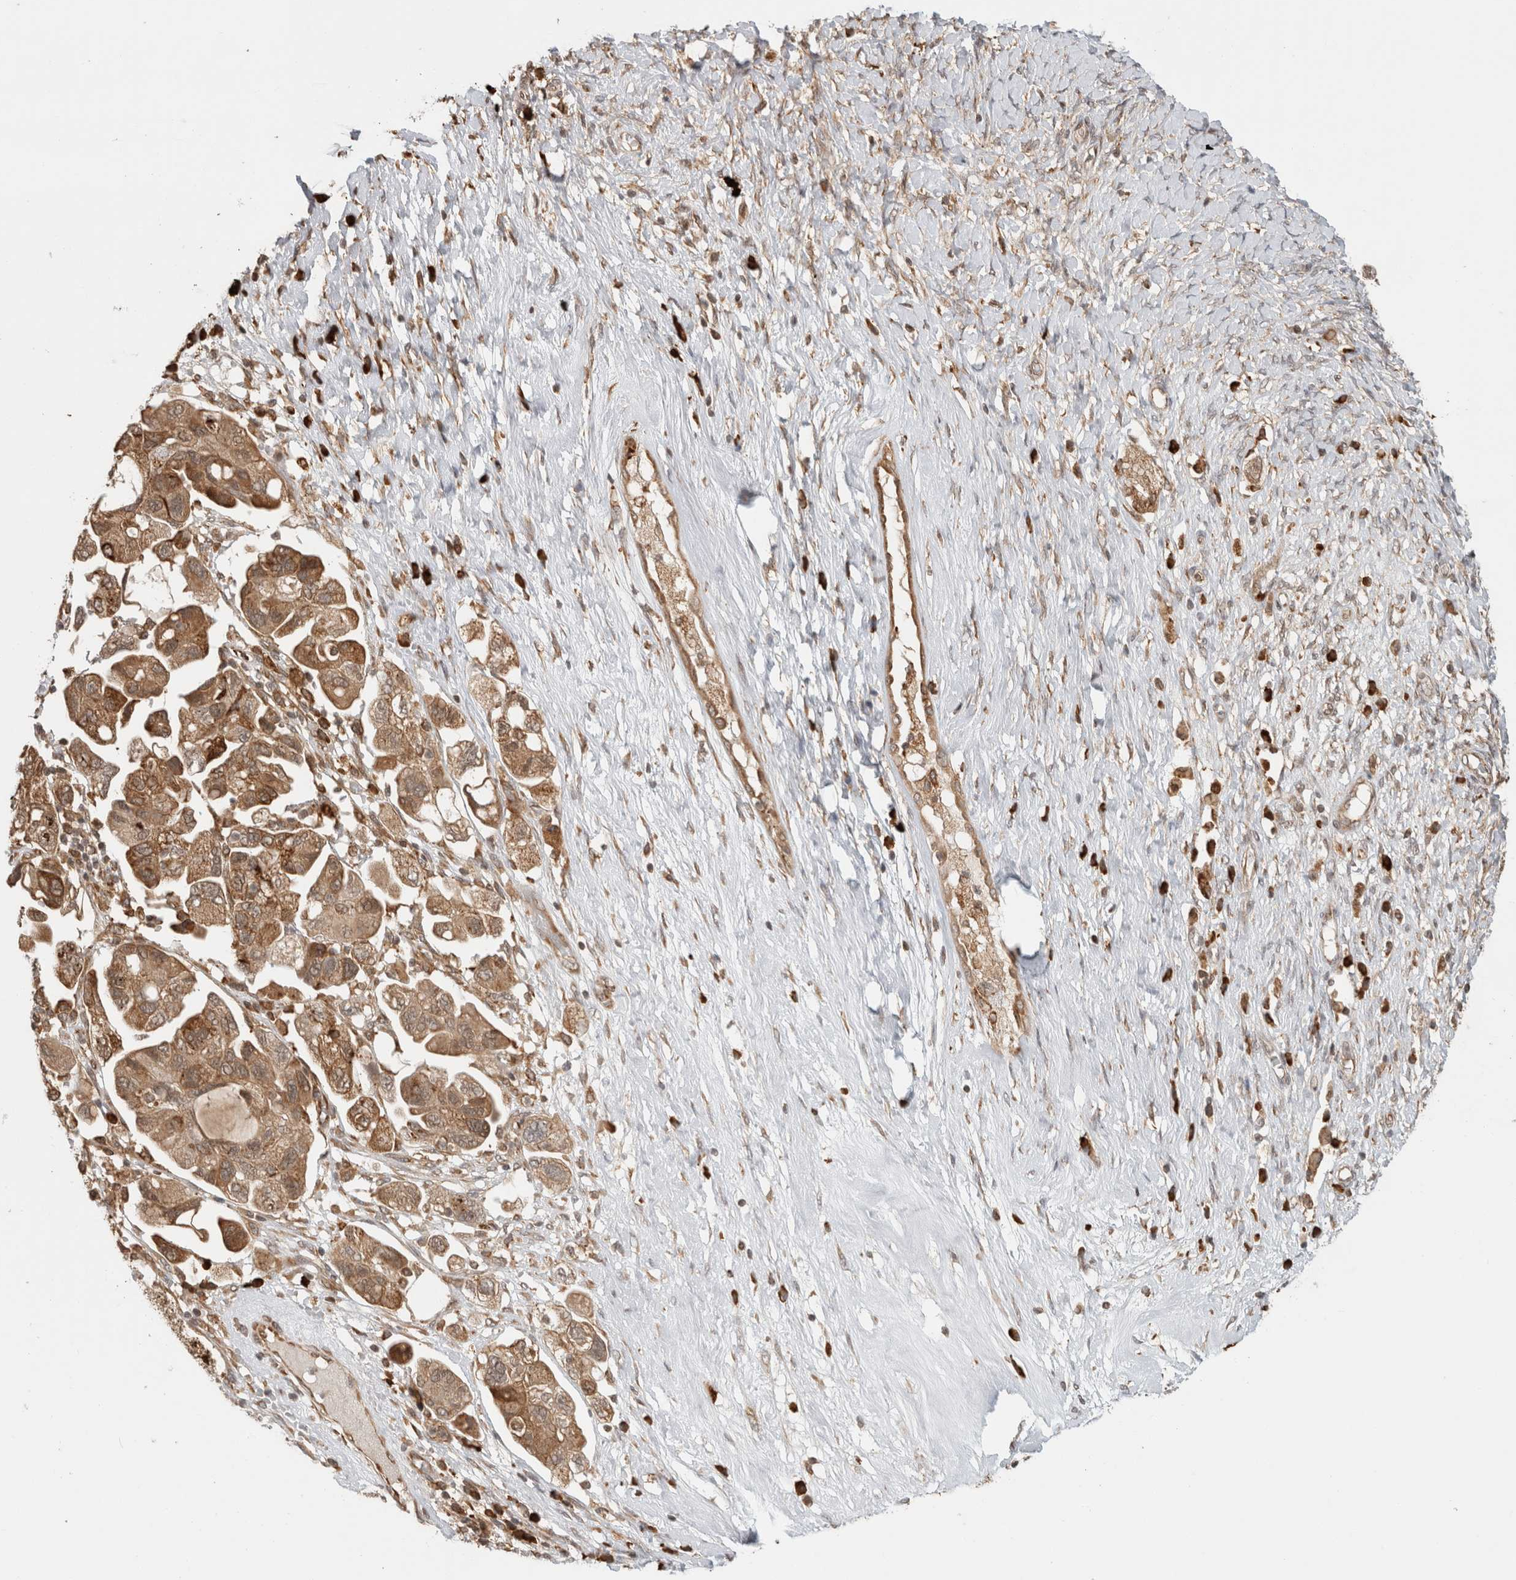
{"staining": {"intensity": "moderate", "quantity": ">75%", "location": "cytoplasmic/membranous"}, "tissue": "ovarian cancer", "cell_type": "Tumor cells", "image_type": "cancer", "snomed": [{"axis": "morphology", "description": "Carcinoma, NOS"}, {"axis": "morphology", "description": "Cystadenocarcinoma, serous, NOS"}, {"axis": "topography", "description": "Ovary"}], "caption": "The image shows immunohistochemical staining of ovarian cancer (carcinoma). There is moderate cytoplasmic/membranous expression is appreciated in approximately >75% of tumor cells.", "gene": "MS4A7", "patient": {"sex": "female", "age": 69}}